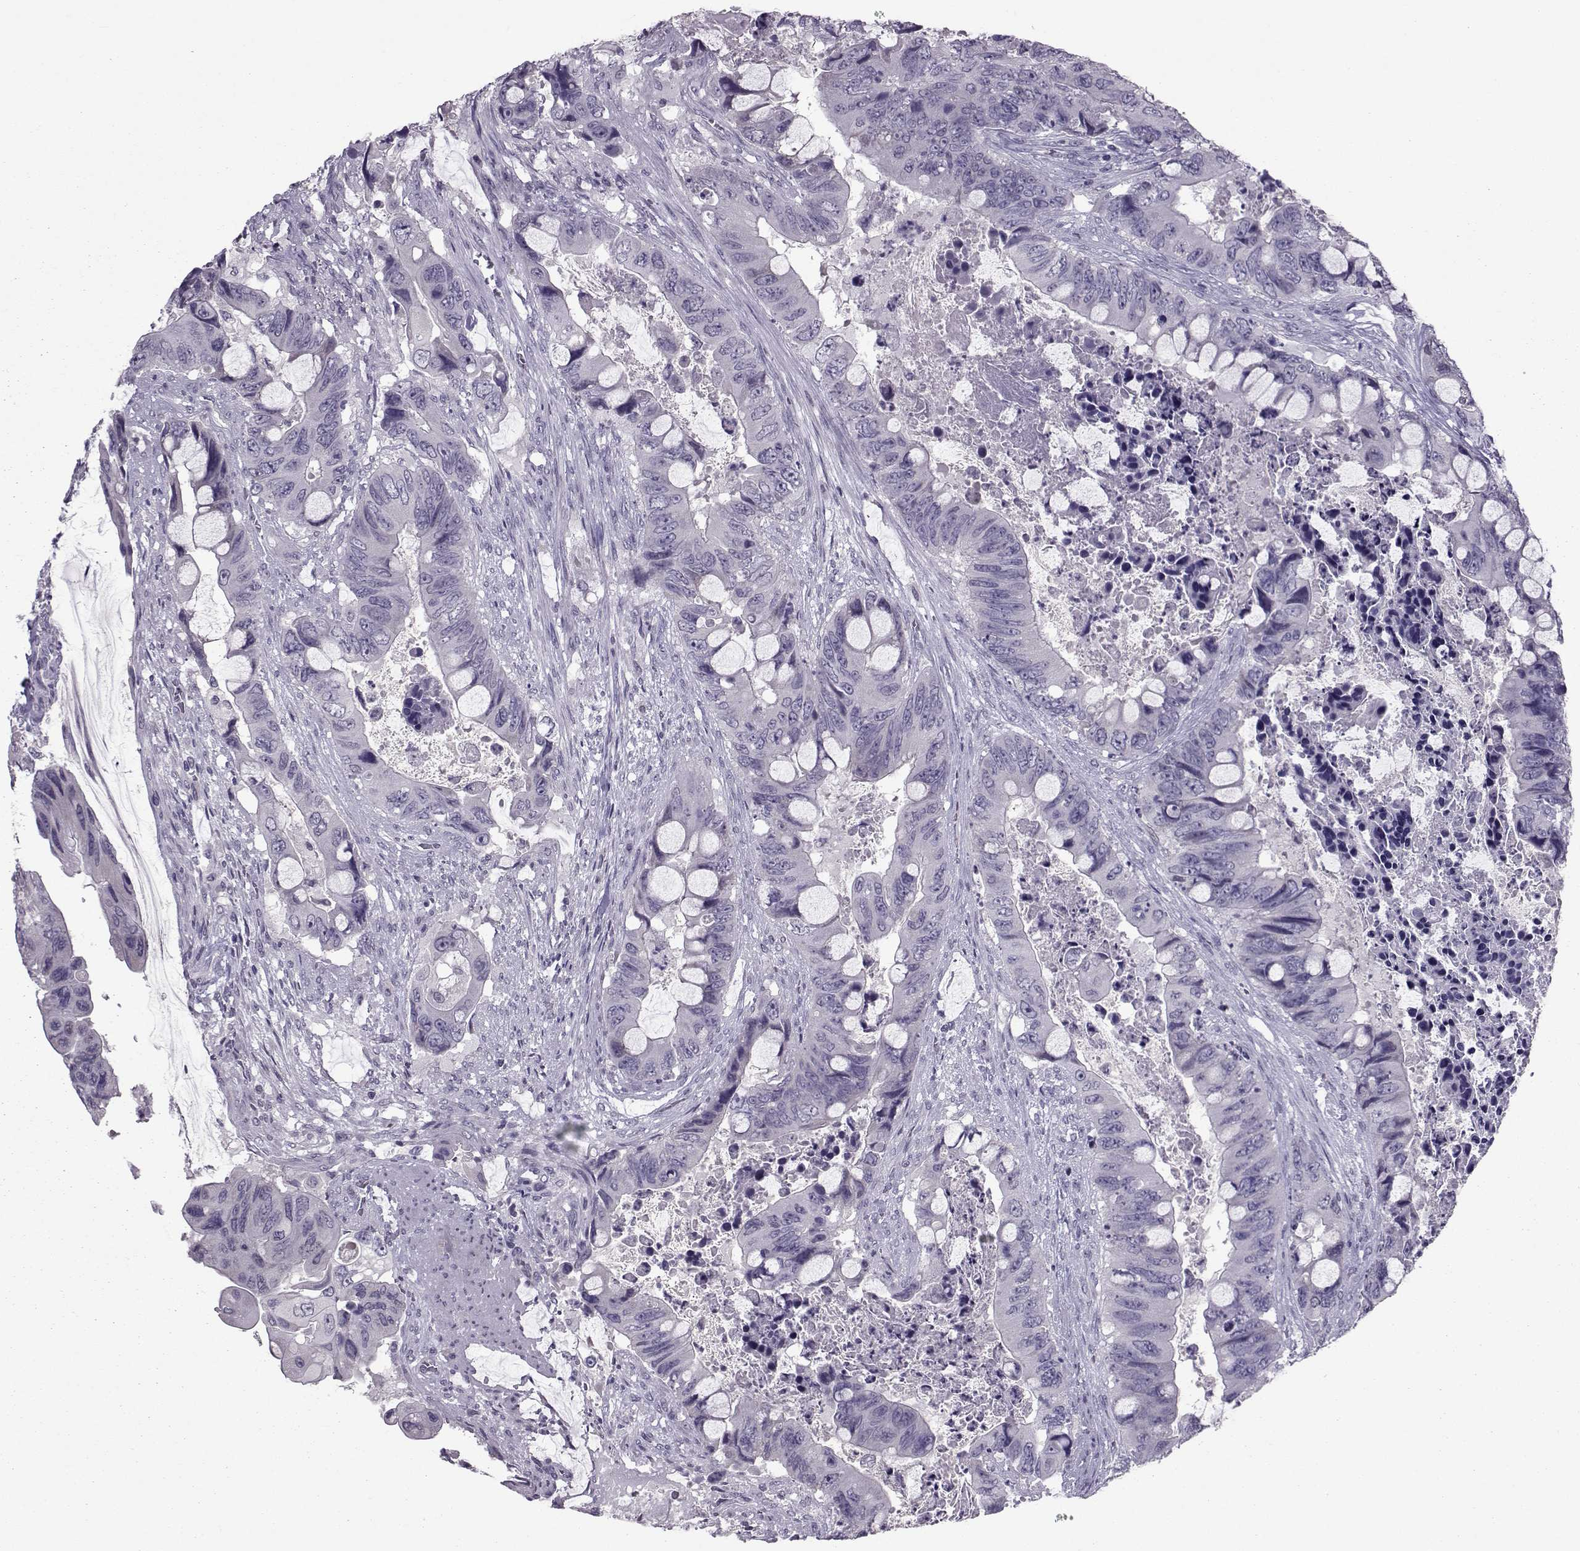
{"staining": {"intensity": "negative", "quantity": "none", "location": "none"}, "tissue": "colorectal cancer", "cell_type": "Tumor cells", "image_type": "cancer", "snomed": [{"axis": "morphology", "description": "Adenocarcinoma, NOS"}, {"axis": "topography", "description": "Rectum"}], "caption": "Histopathology image shows no protein staining in tumor cells of colorectal adenocarcinoma tissue.", "gene": "ASRGL1", "patient": {"sex": "male", "age": 63}}